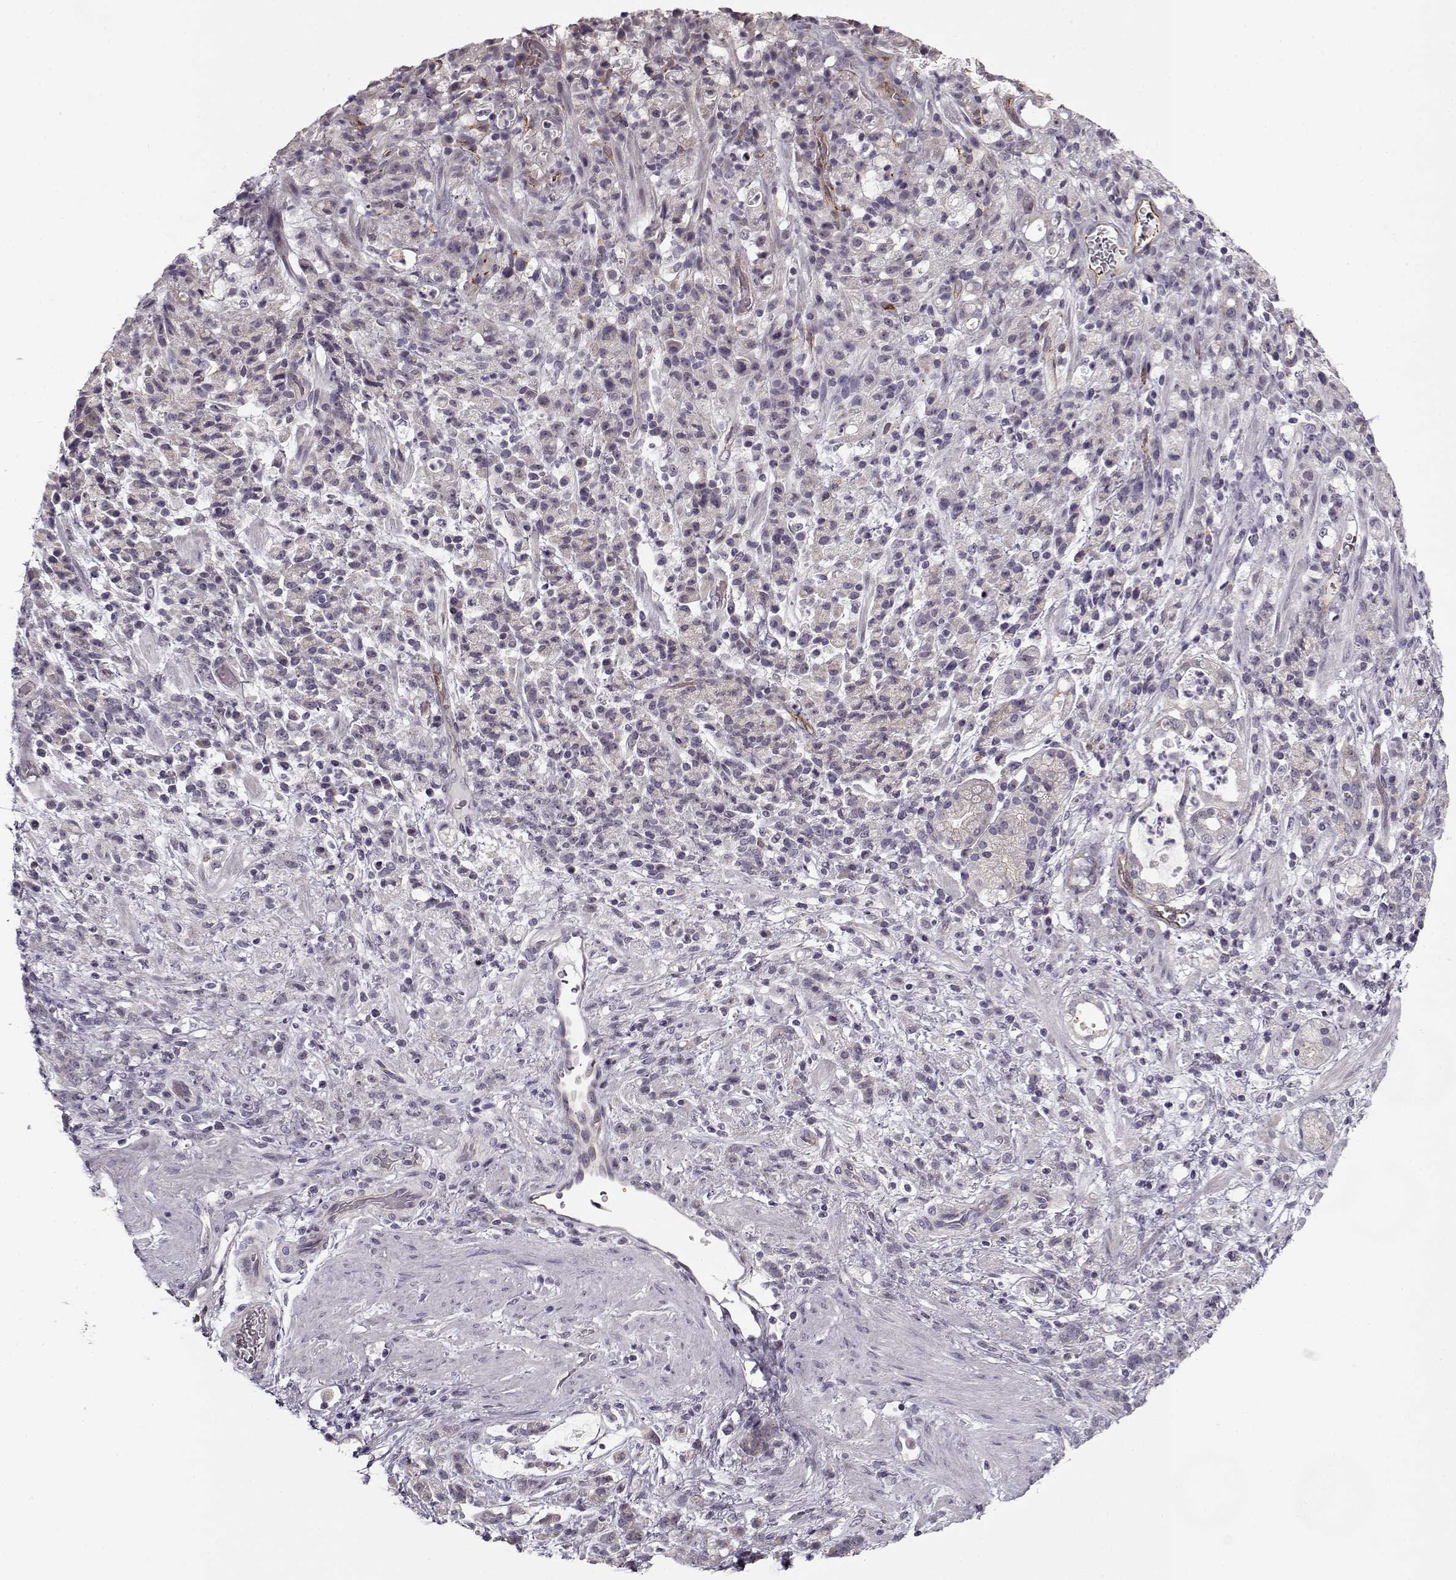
{"staining": {"intensity": "negative", "quantity": "none", "location": "none"}, "tissue": "stomach cancer", "cell_type": "Tumor cells", "image_type": "cancer", "snomed": [{"axis": "morphology", "description": "Adenocarcinoma, NOS"}, {"axis": "topography", "description": "Stomach"}], "caption": "Tumor cells show no significant staining in stomach adenocarcinoma.", "gene": "PNMT", "patient": {"sex": "female", "age": 60}}